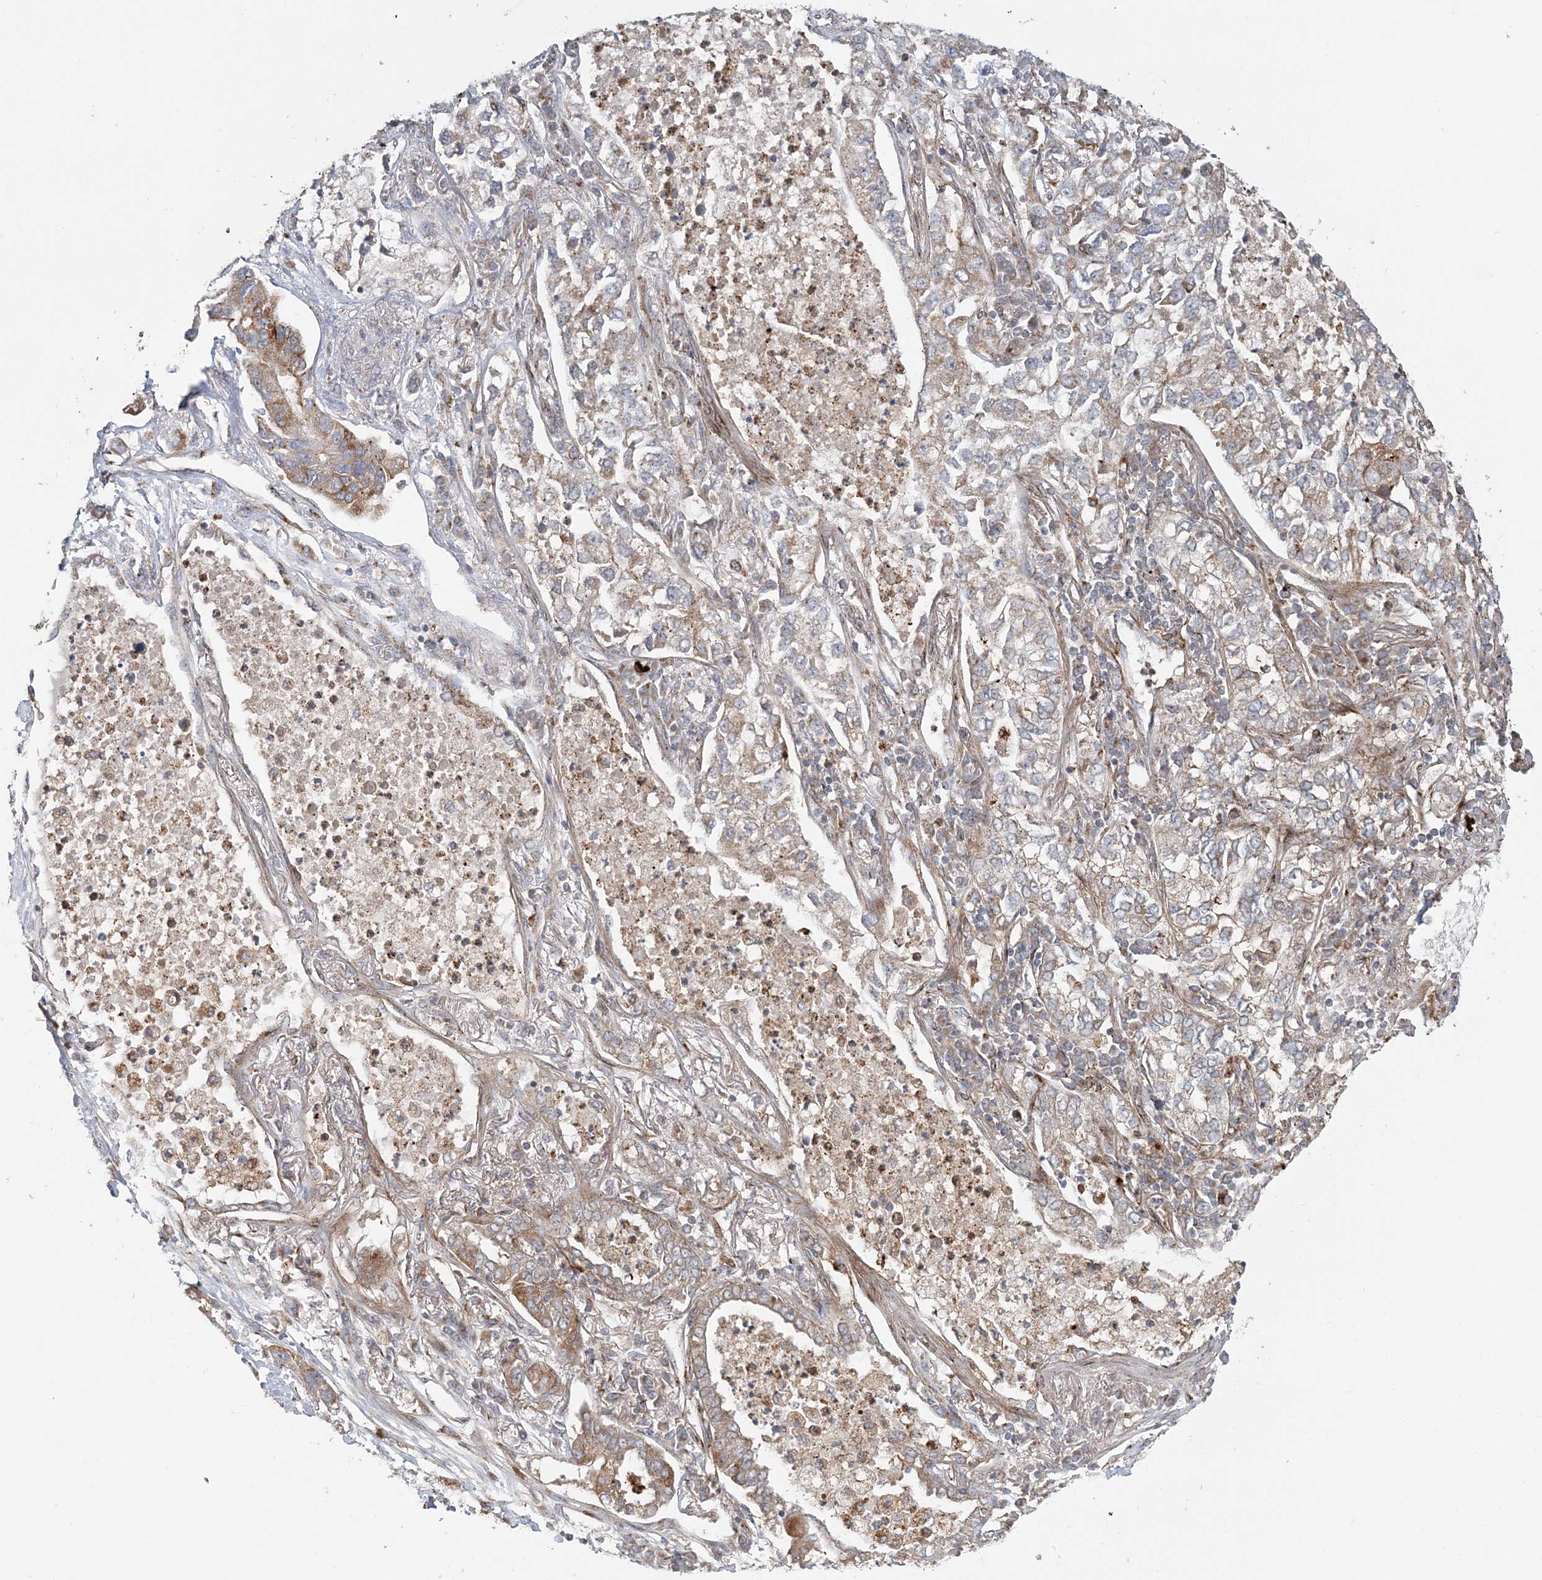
{"staining": {"intensity": "moderate", "quantity": ">75%", "location": "cytoplasmic/membranous"}, "tissue": "lung cancer", "cell_type": "Tumor cells", "image_type": "cancer", "snomed": [{"axis": "morphology", "description": "Adenocarcinoma, NOS"}, {"axis": "topography", "description": "Lung"}], "caption": "About >75% of tumor cells in lung cancer (adenocarcinoma) show moderate cytoplasmic/membranous protein staining as visualized by brown immunohistochemical staining.", "gene": "ABCC3", "patient": {"sex": "male", "age": 49}}